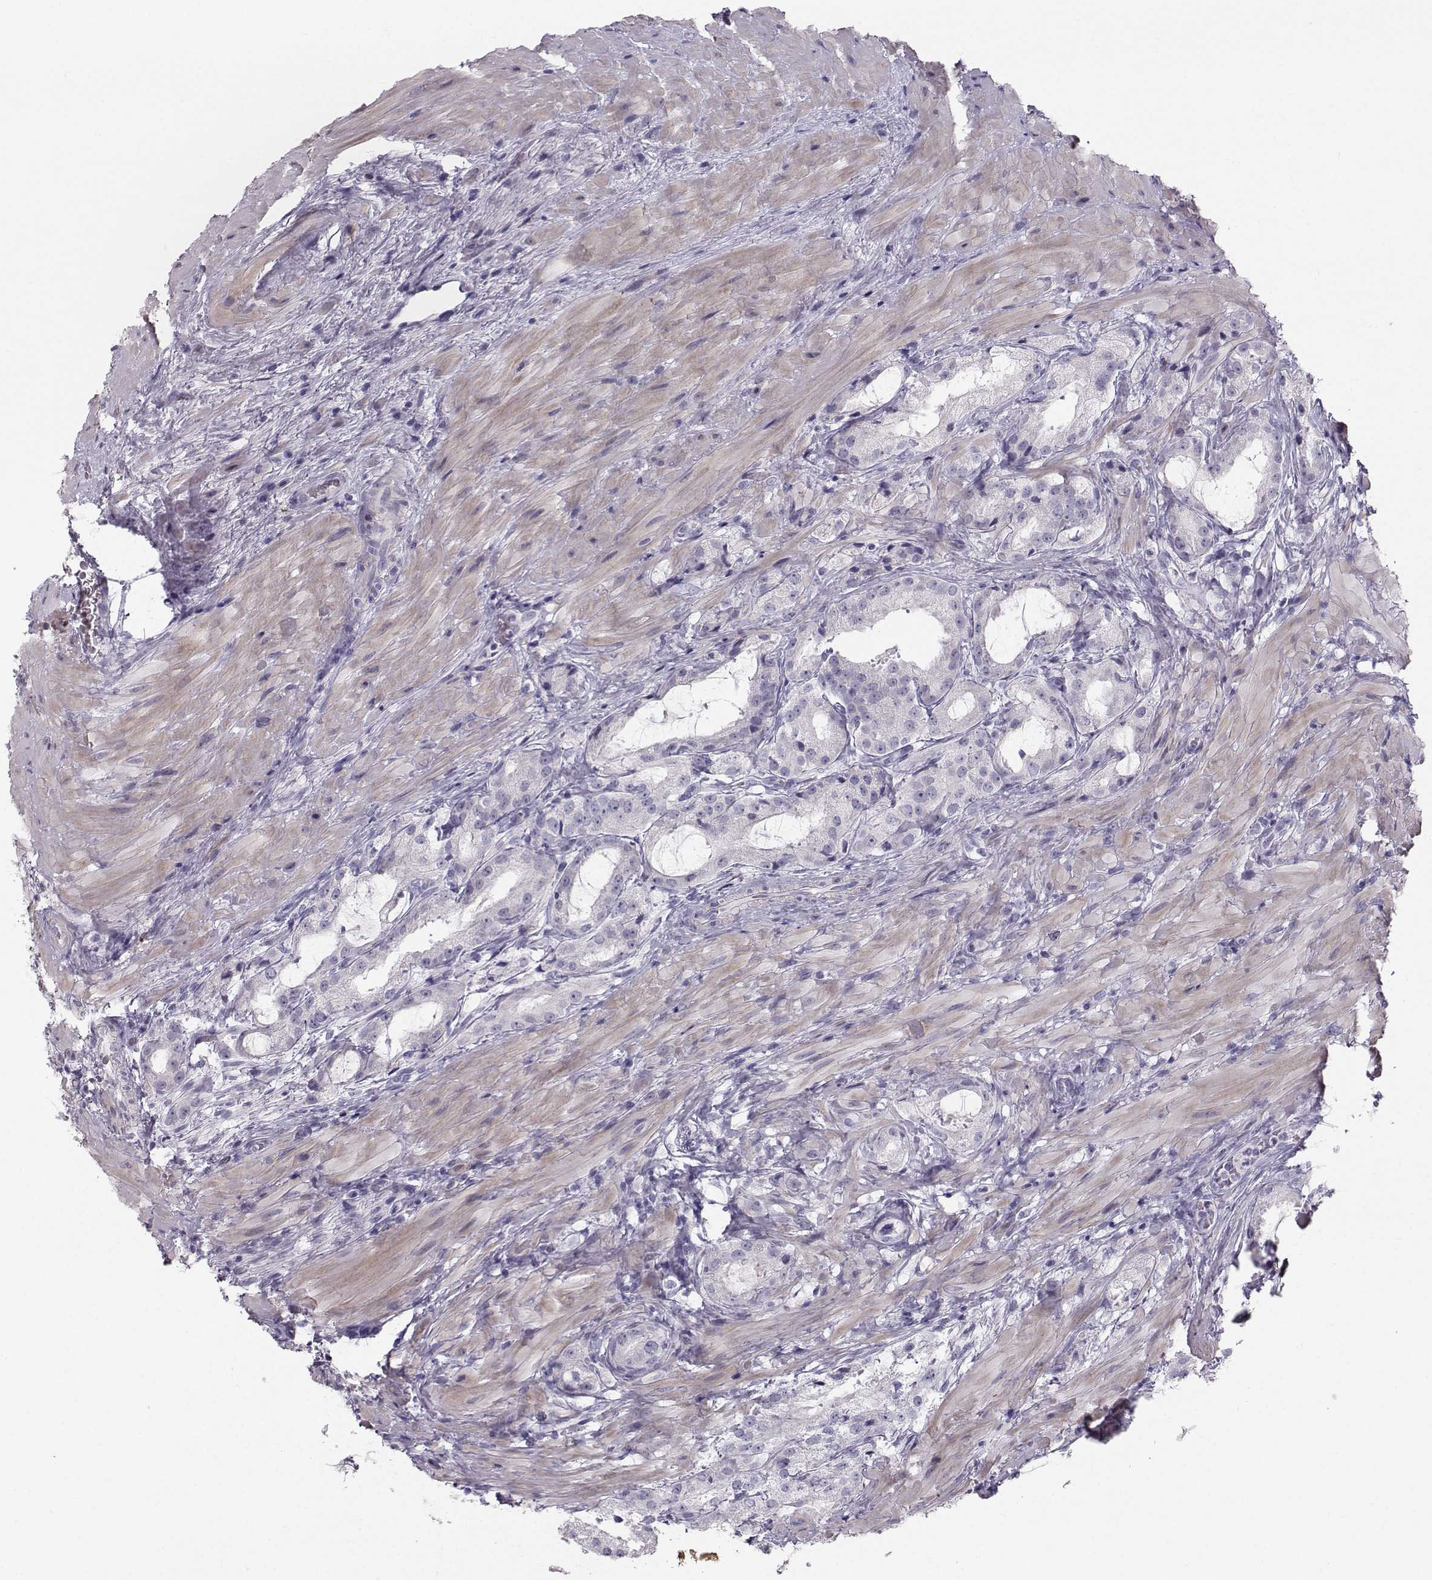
{"staining": {"intensity": "negative", "quantity": "none", "location": "none"}, "tissue": "prostate cancer", "cell_type": "Tumor cells", "image_type": "cancer", "snomed": [{"axis": "morphology", "description": "Adenocarcinoma, NOS"}, {"axis": "morphology", "description": "Adenocarcinoma, High grade"}, {"axis": "topography", "description": "Prostate"}], "caption": "Tumor cells show no significant positivity in adenocarcinoma (high-grade) (prostate).", "gene": "CASR", "patient": {"sex": "male", "age": 64}}